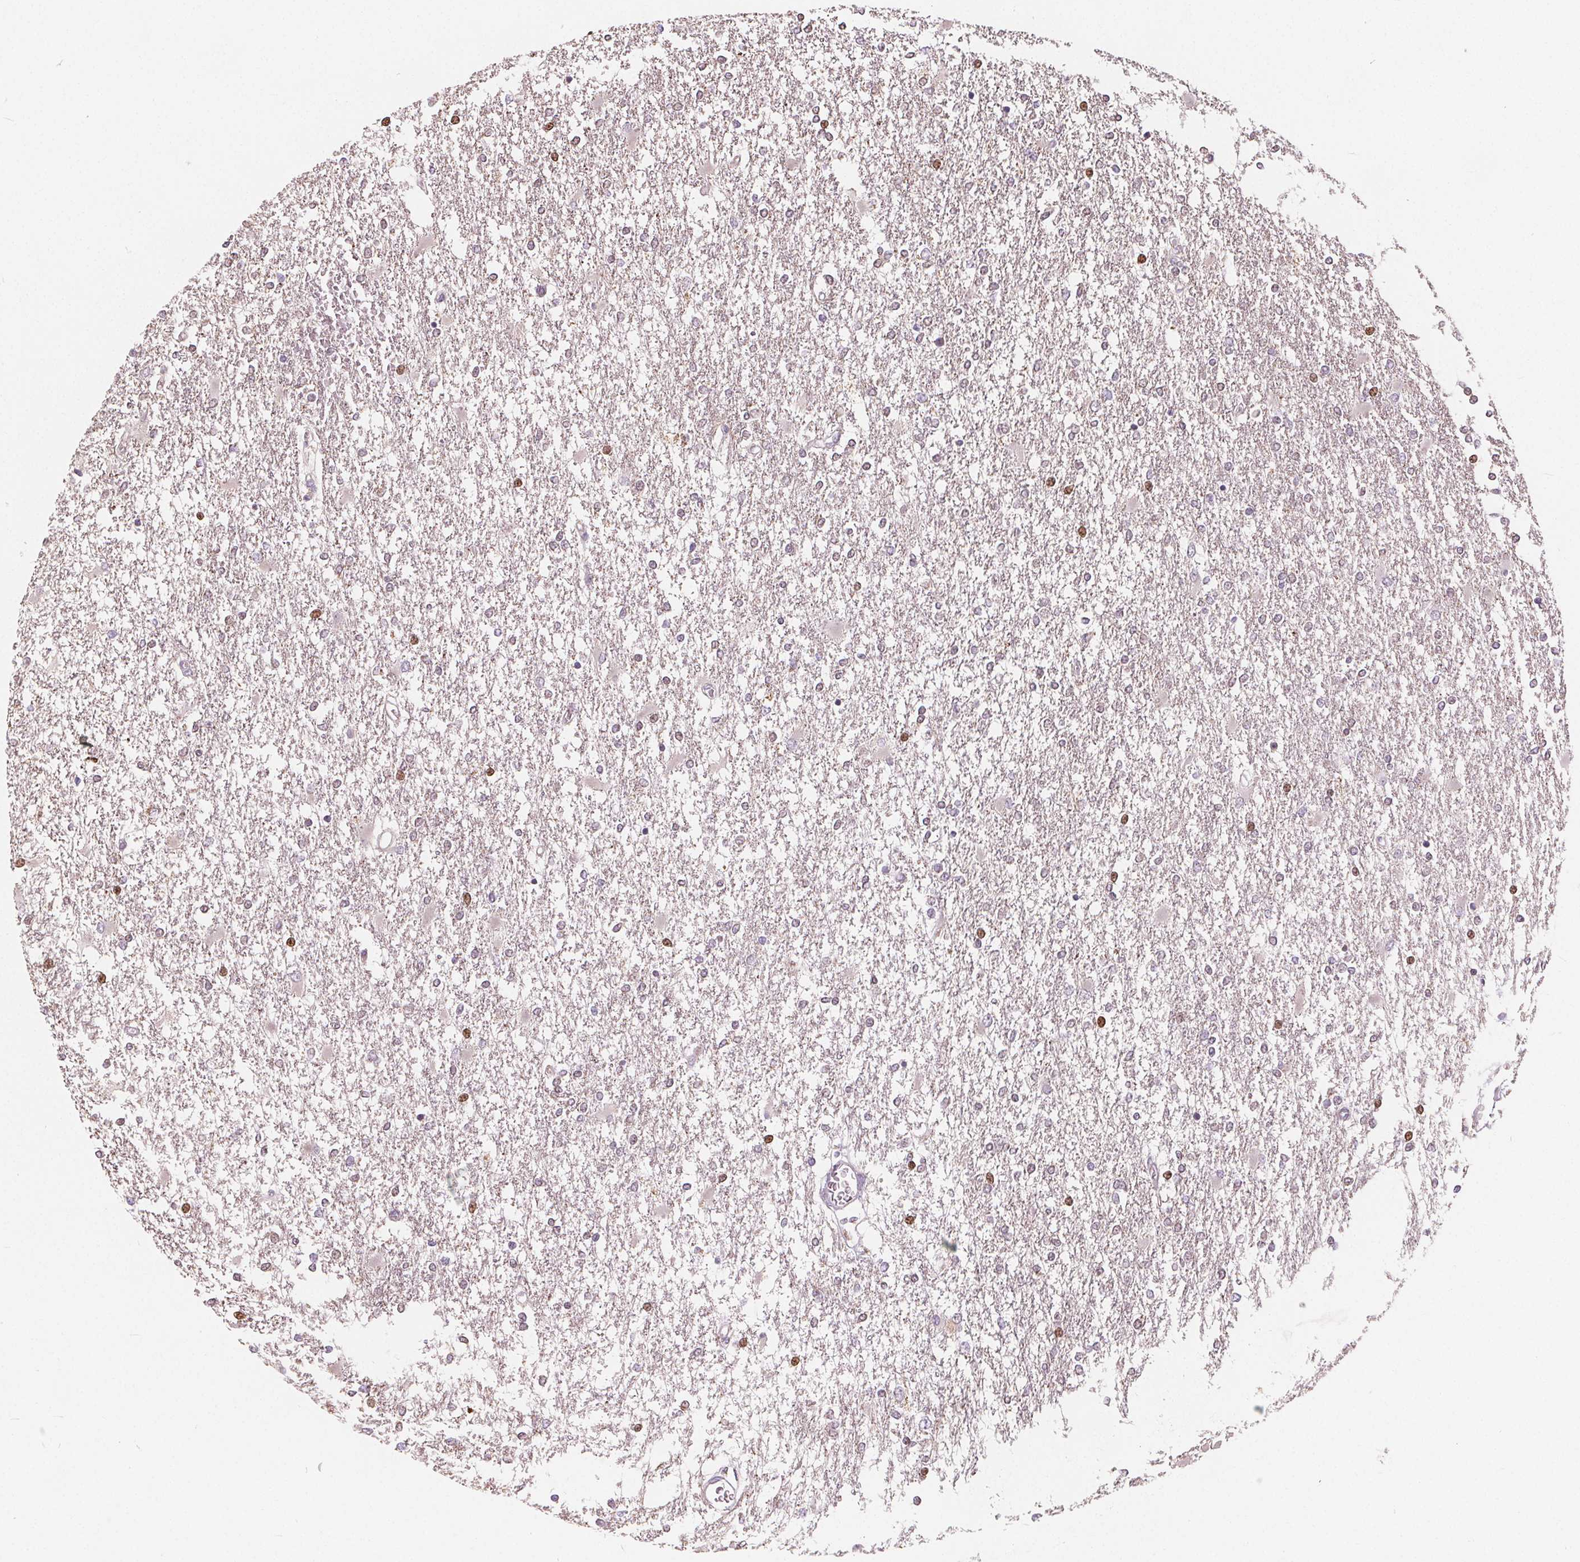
{"staining": {"intensity": "negative", "quantity": "none", "location": "none"}, "tissue": "glioma", "cell_type": "Tumor cells", "image_type": "cancer", "snomed": [{"axis": "morphology", "description": "Glioma, malignant, High grade"}, {"axis": "topography", "description": "Cerebral cortex"}], "caption": "The histopathology image demonstrates no staining of tumor cells in malignant high-grade glioma.", "gene": "NUP210L", "patient": {"sex": "male", "age": 79}}